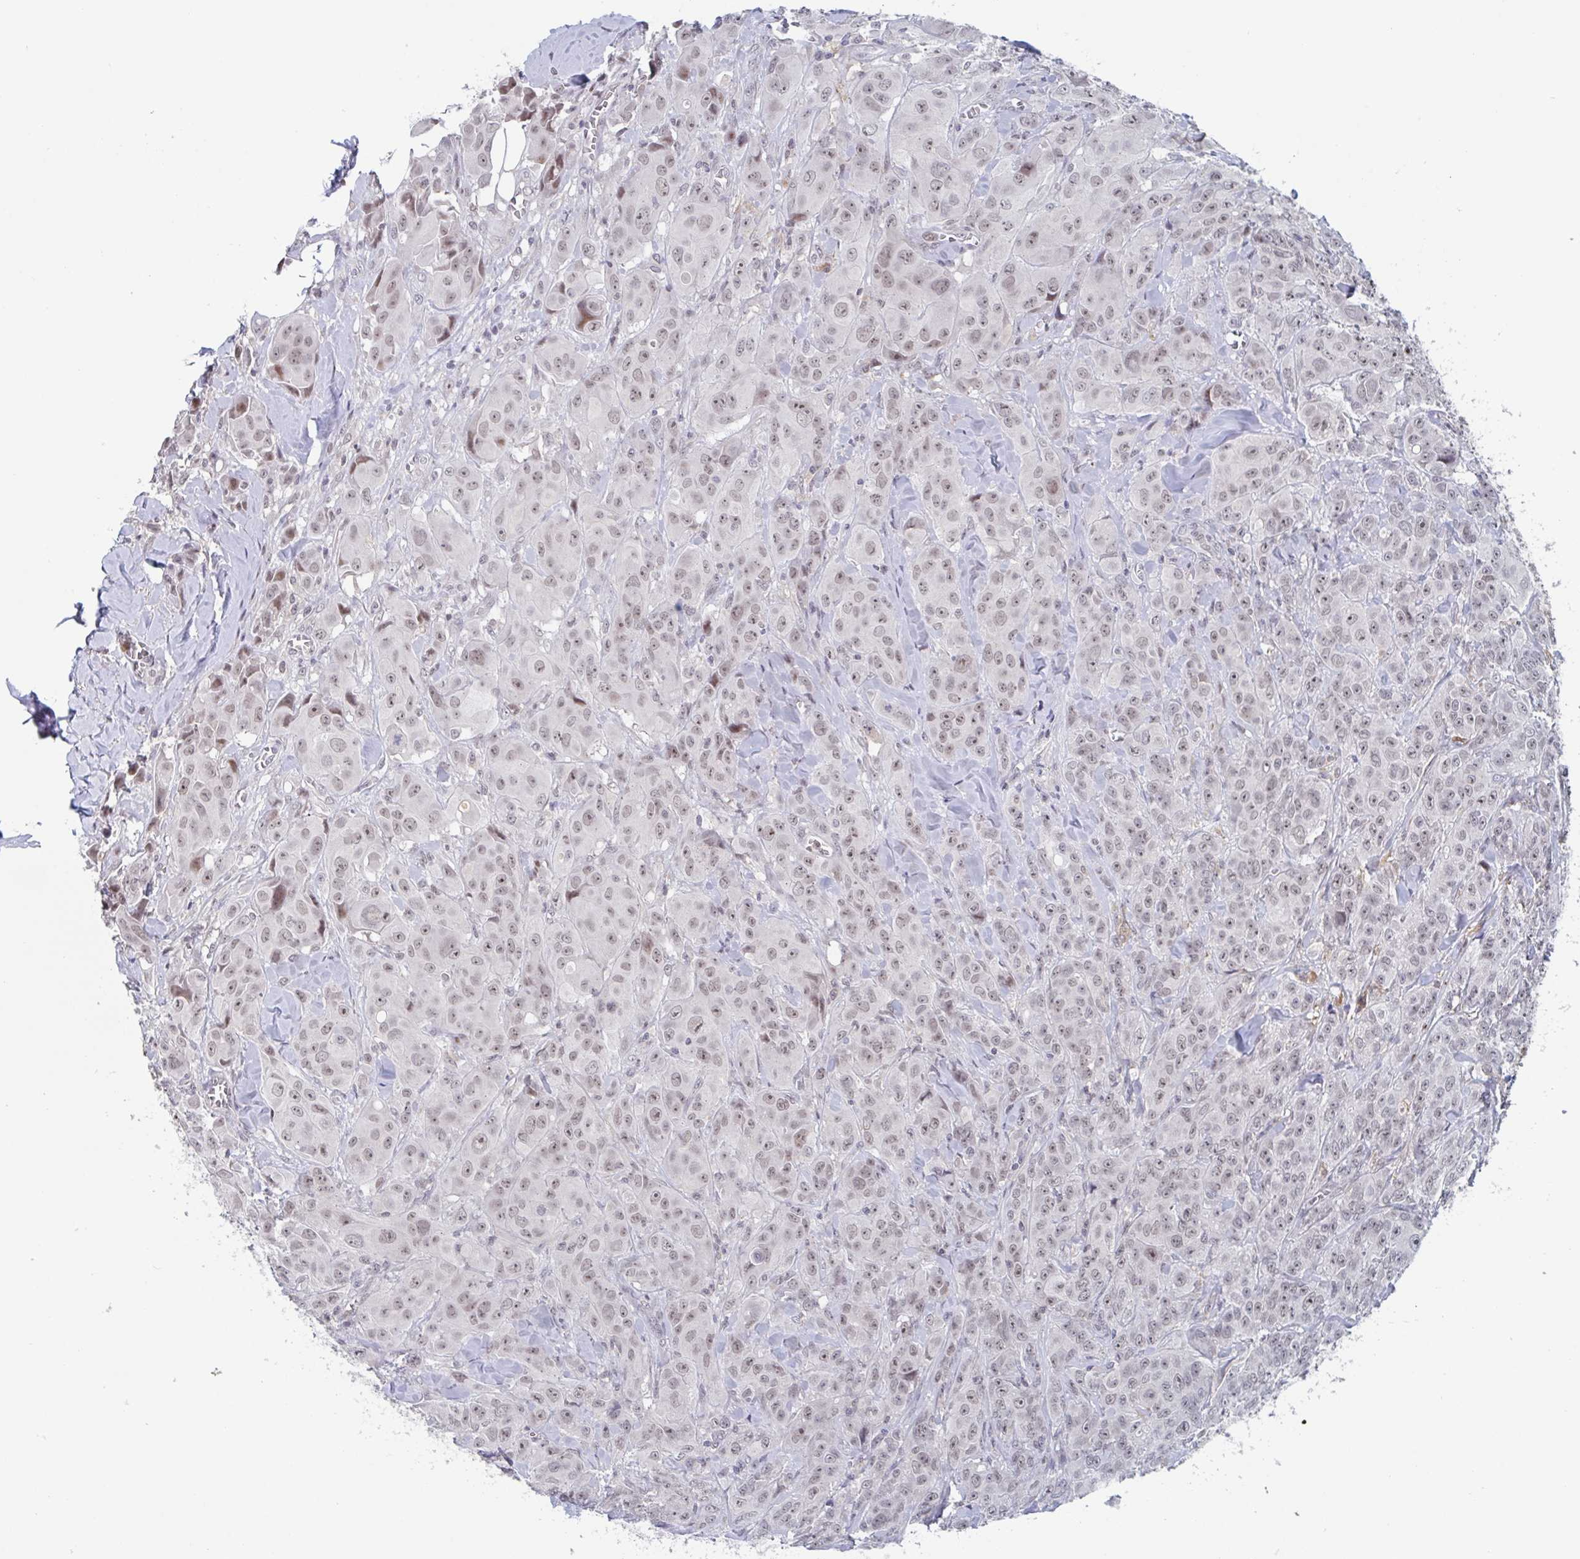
{"staining": {"intensity": "weak", "quantity": "25%-75%", "location": "nuclear"}, "tissue": "breast cancer", "cell_type": "Tumor cells", "image_type": "cancer", "snomed": [{"axis": "morphology", "description": "Normal tissue, NOS"}, {"axis": "morphology", "description": "Duct carcinoma"}, {"axis": "topography", "description": "Breast"}], "caption": "Breast cancer (invasive ductal carcinoma) stained with DAB (3,3'-diaminobenzidine) immunohistochemistry demonstrates low levels of weak nuclear positivity in about 25%-75% of tumor cells.", "gene": "RNF212", "patient": {"sex": "female", "age": 43}}